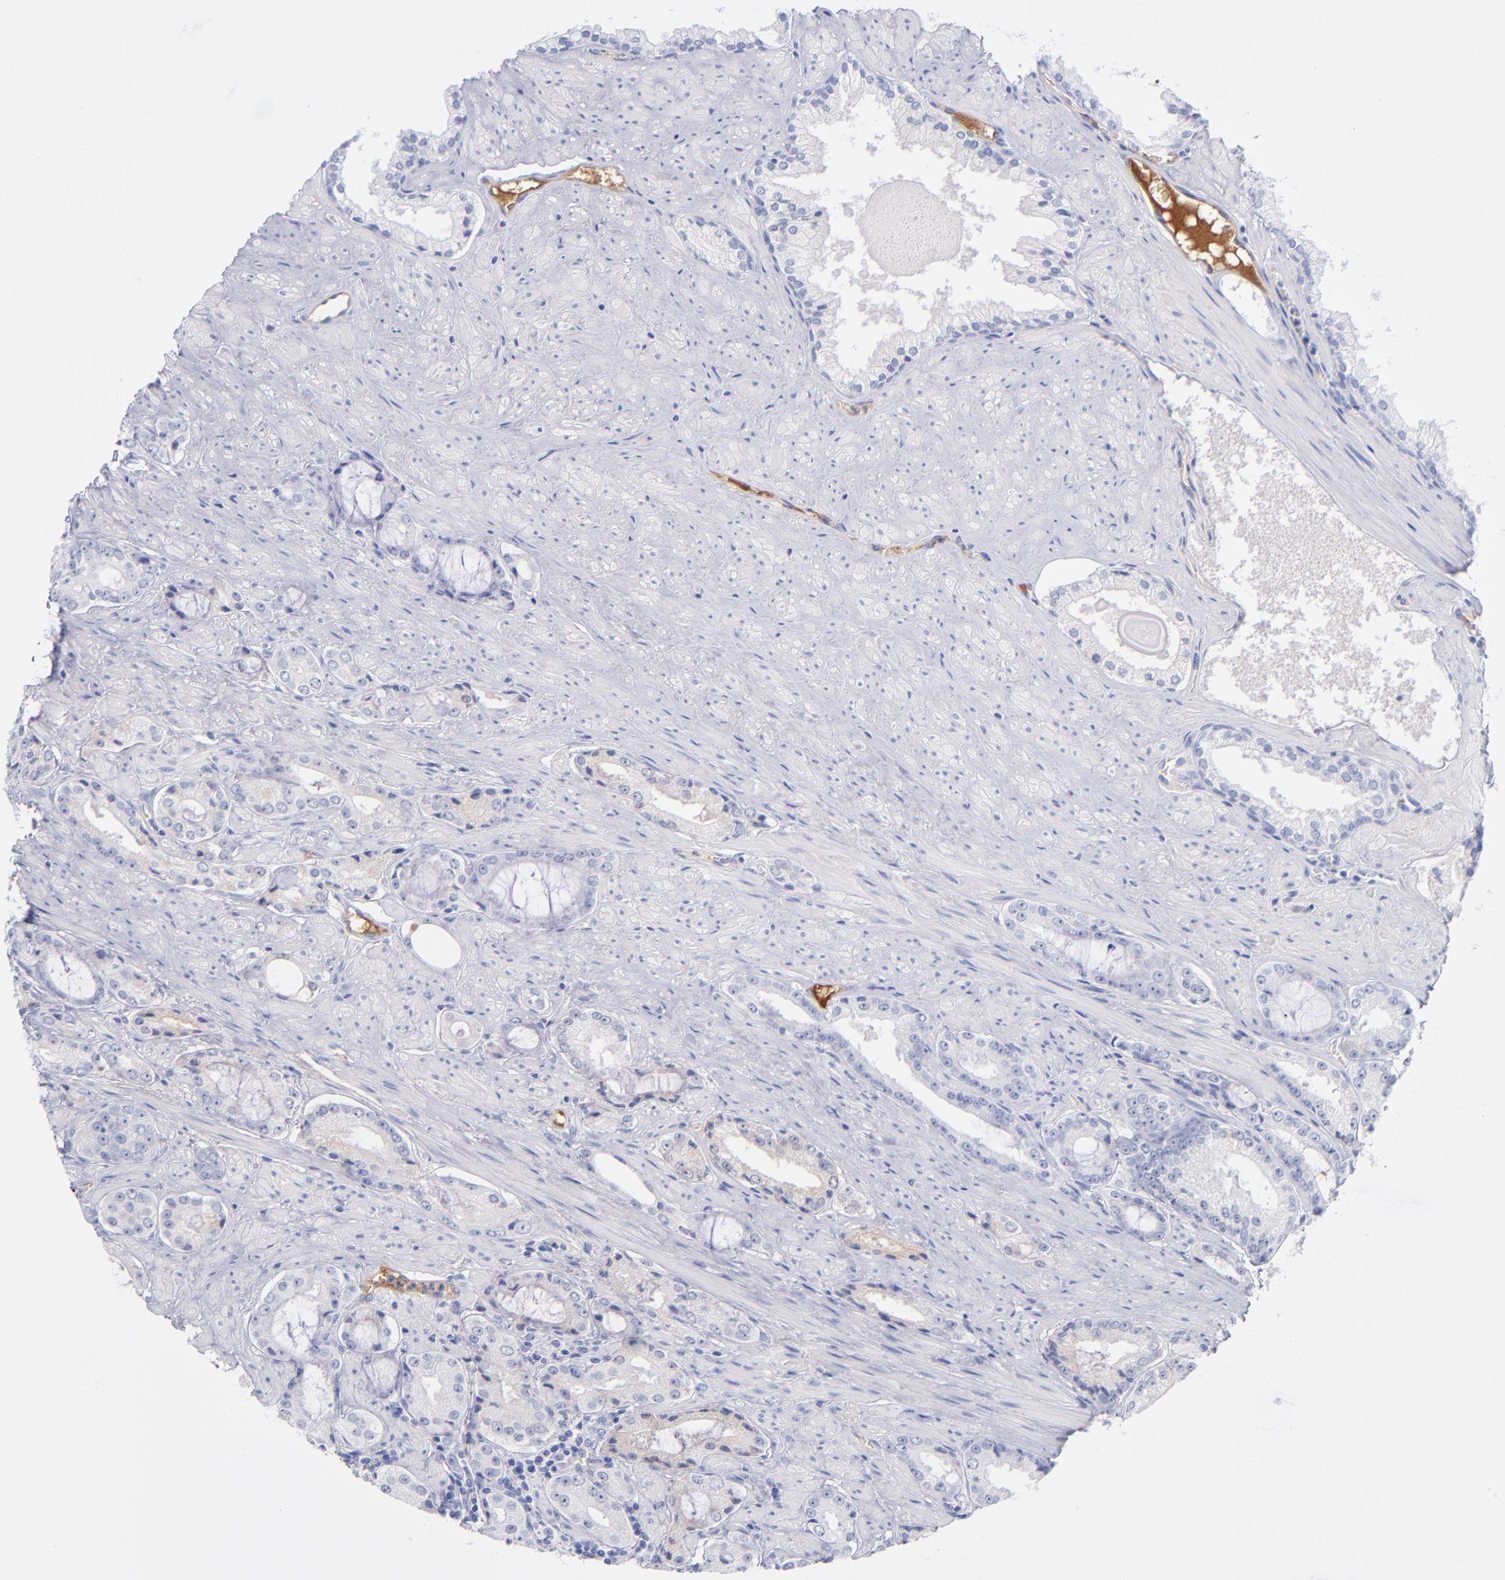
{"staining": {"intensity": "weak", "quantity": "<25%", "location": "cytoplasmic/membranous"}, "tissue": "prostate cancer", "cell_type": "Tumor cells", "image_type": "cancer", "snomed": [{"axis": "morphology", "description": "Adenocarcinoma, Medium grade"}, {"axis": "topography", "description": "Prostate"}], "caption": "Histopathology image shows no significant protein staining in tumor cells of prostate medium-grade adenocarcinoma.", "gene": "HP", "patient": {"sex": "male", "age": 60}}